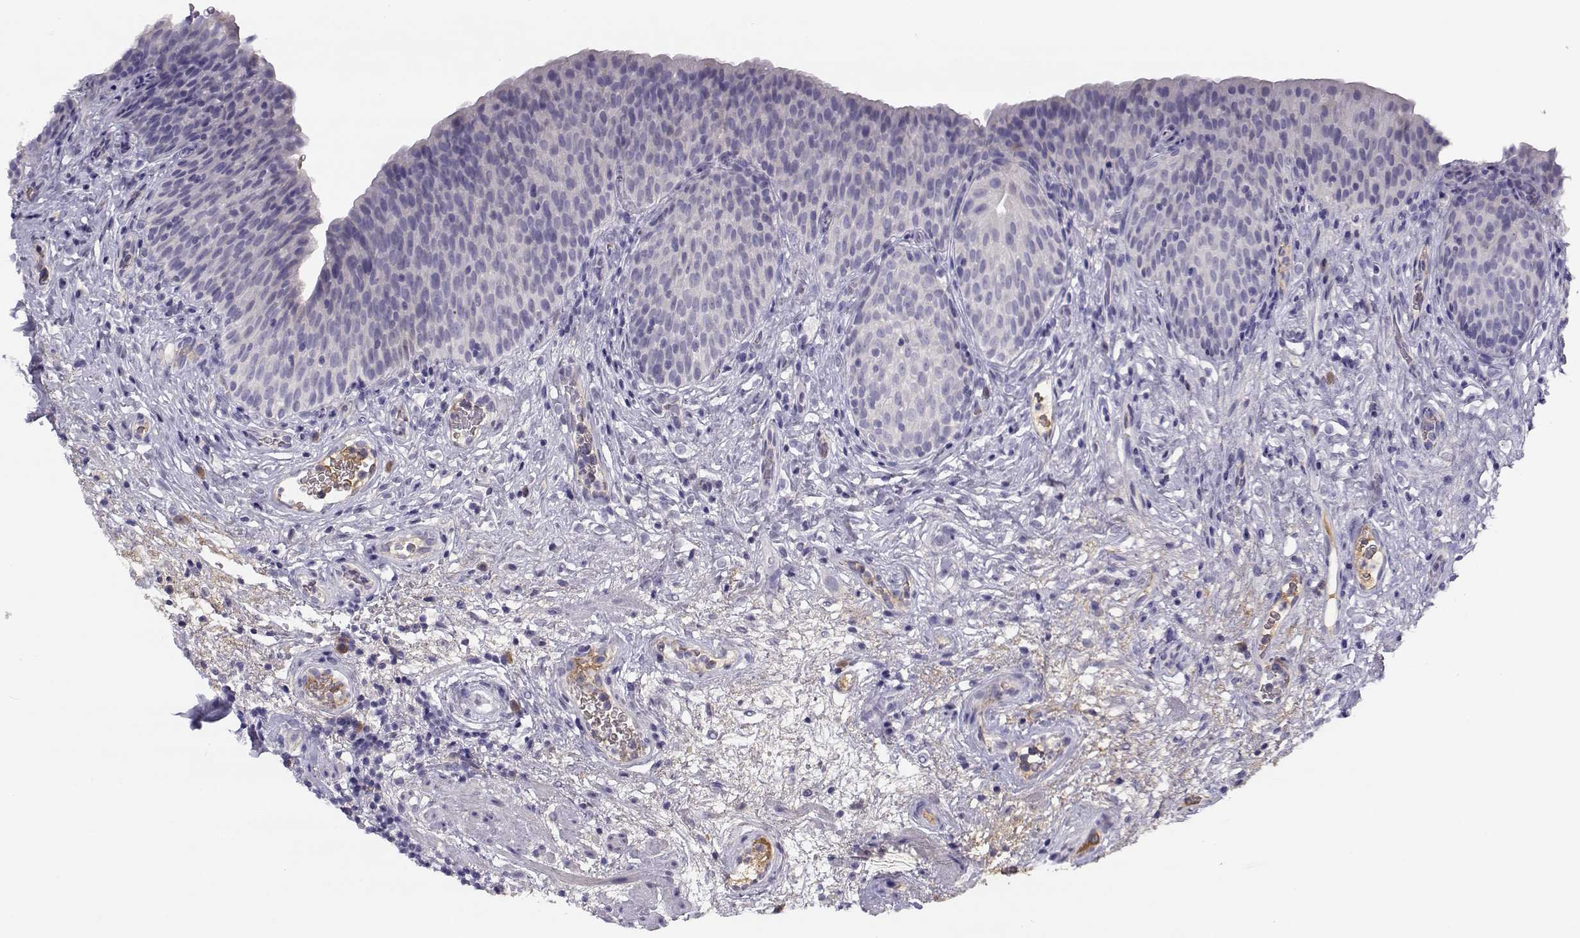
{"staining": {"intensity": "negative", "quantity": "none", "location": "none"}, "tissue": "urinary bladder", "cell_type": "Urothelial cells", "image_type": "normal", "snomed": [{"axis": "morphology", "description": "Normal tissue, NOS"}, {"axis": "topography", "description": "Urinary bladder"}], "caption": "IHC of unremarkable human urinary bladder shows no staining in urothelial cells.", "gene": "SLCO6A1", "patient": {"sex": "male", "age": 76}}